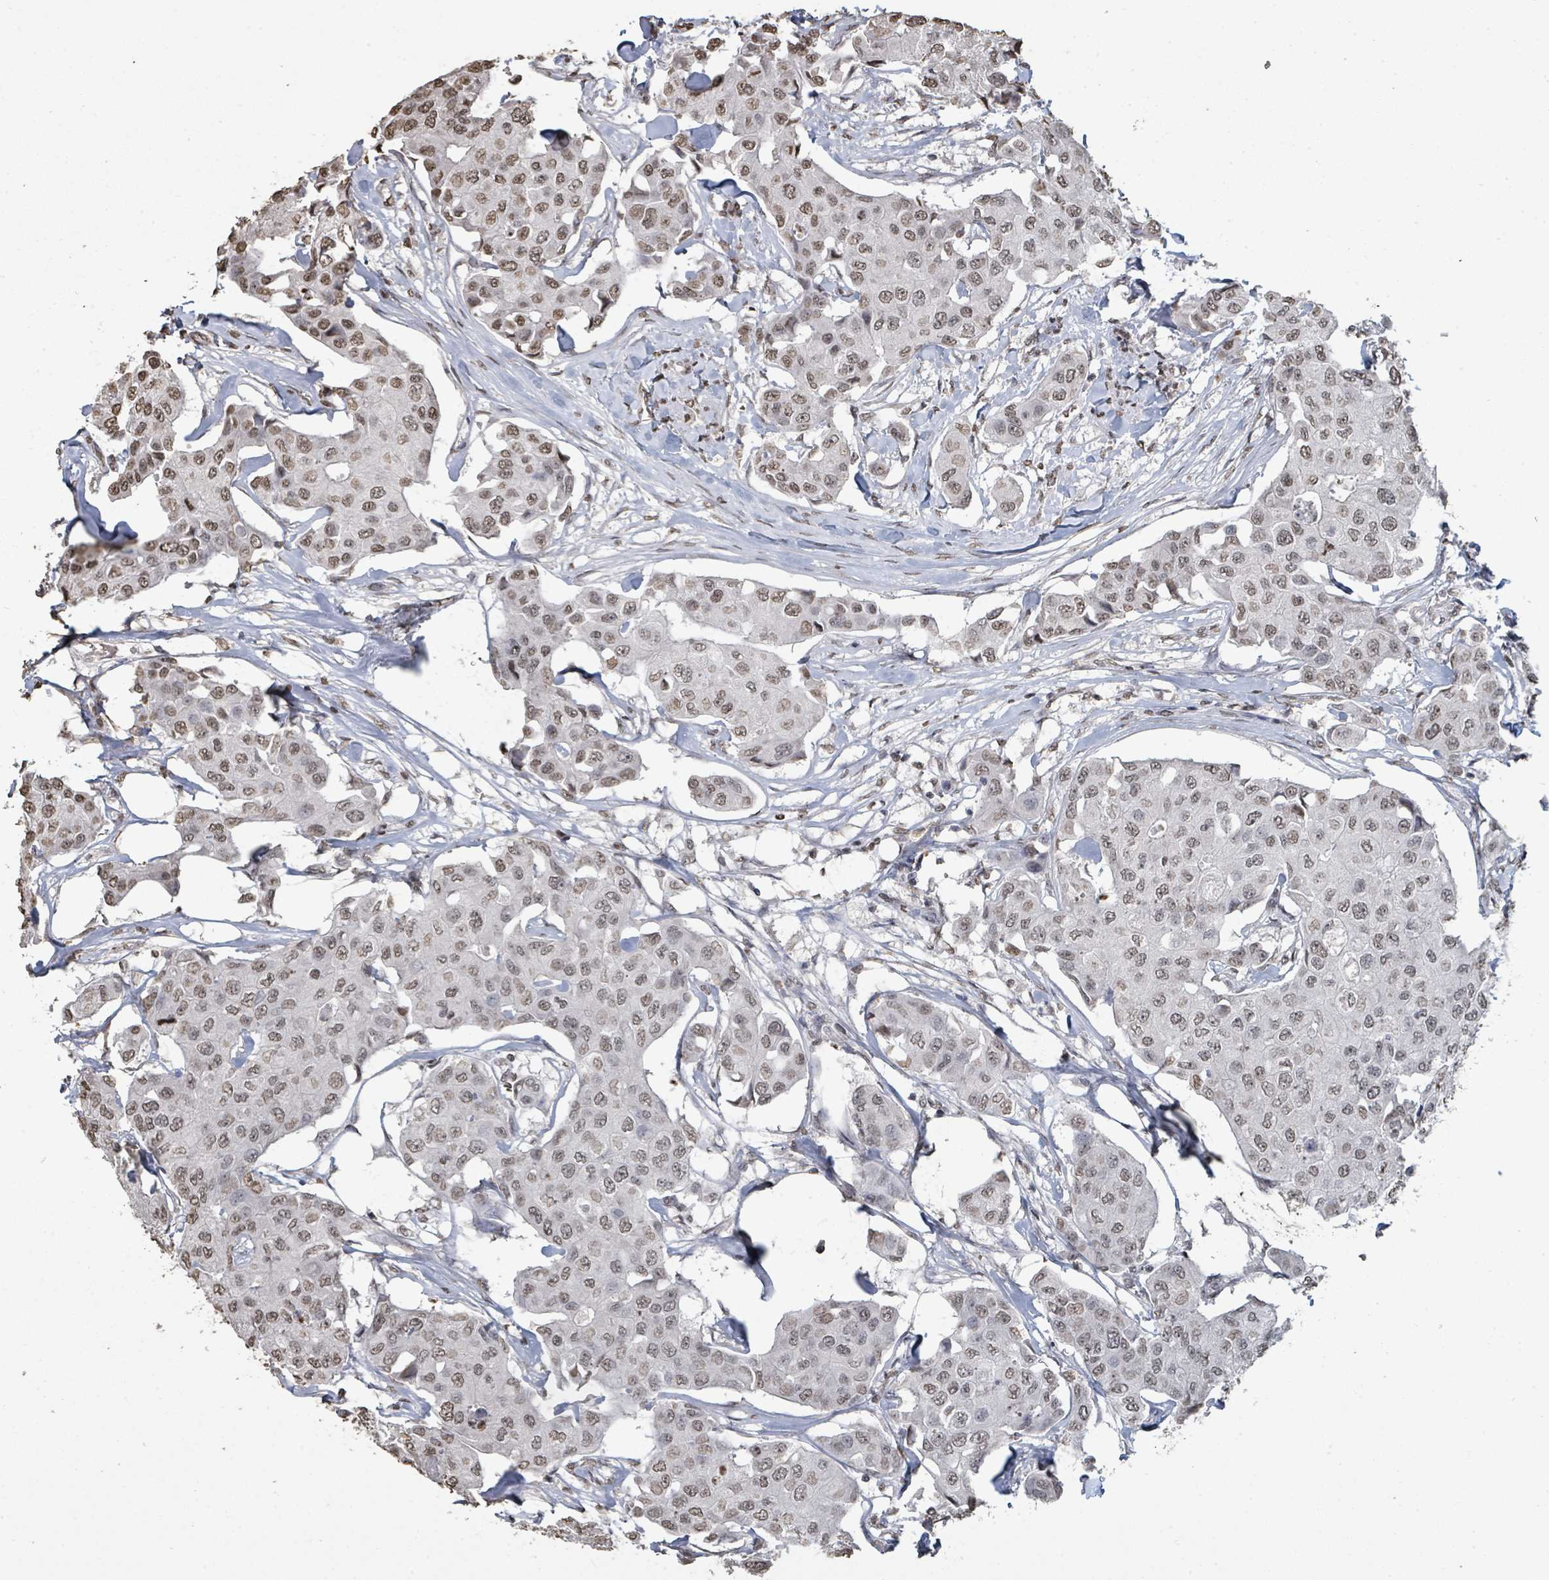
{"staining": {"intensity": "moderate", "quantity": ">75%", "location": "nuclear"}, "tissue": "breast cancer", "cell_type": "Tumor cells", "image_type": "cancer", "snomed": [{"axis": "morphology", "description": "Duct carcinoma"}, {"axis": "topography", "description": "Breast"}, {"axis": "topography", "description": "Lymph node"}], "caption": "Human breast cancer stained for a protein (brown) displays moderate nuclear positive expression in approximately >75% of tumor cells.", "gene": "MRPS12", "patient": {"sex": "female", "age": 80}}